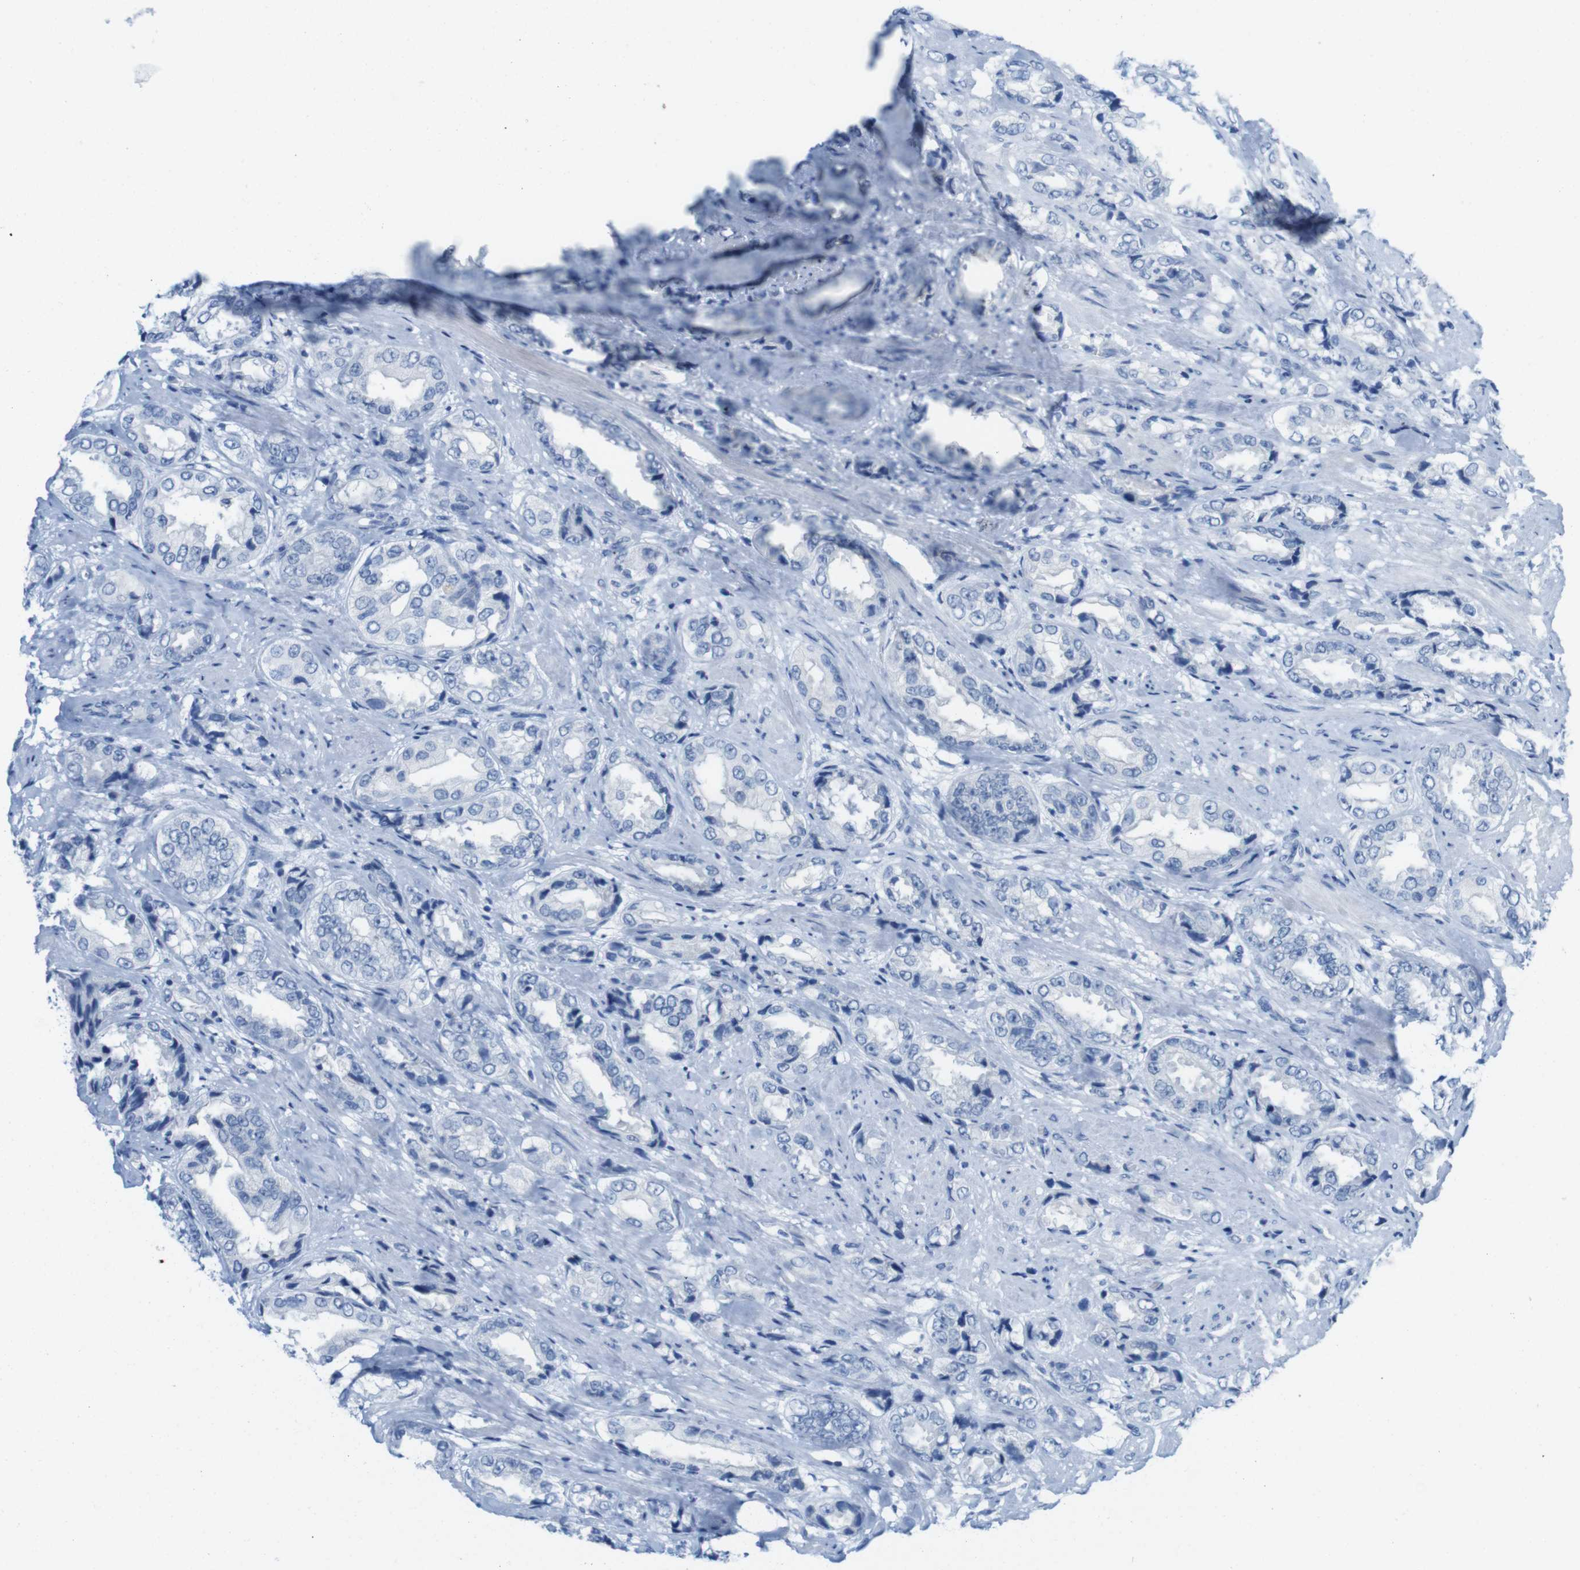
{"staining": {"intensity": "negative", "quantity": "none", "location": "none"}, "tissue": "prostate cancer", "cell_type": "Tumor cells", "image_type": "cancer", "snomed": [{"axis": "morphology", "description": "Adenocarcinoma, High grade"}, {"axis": "topography", "description": "Prostate"}], "caption": "Immunohistochemistry micrograph of human prostate cancer stained for a protein (brown), which shows no positivity in tumor cells. (Immunohistochemistry (ihc), brightfield microscopy, high magnification).", "gene": "OPN1SW", "patient": {"sex": "male", "age": 61}}